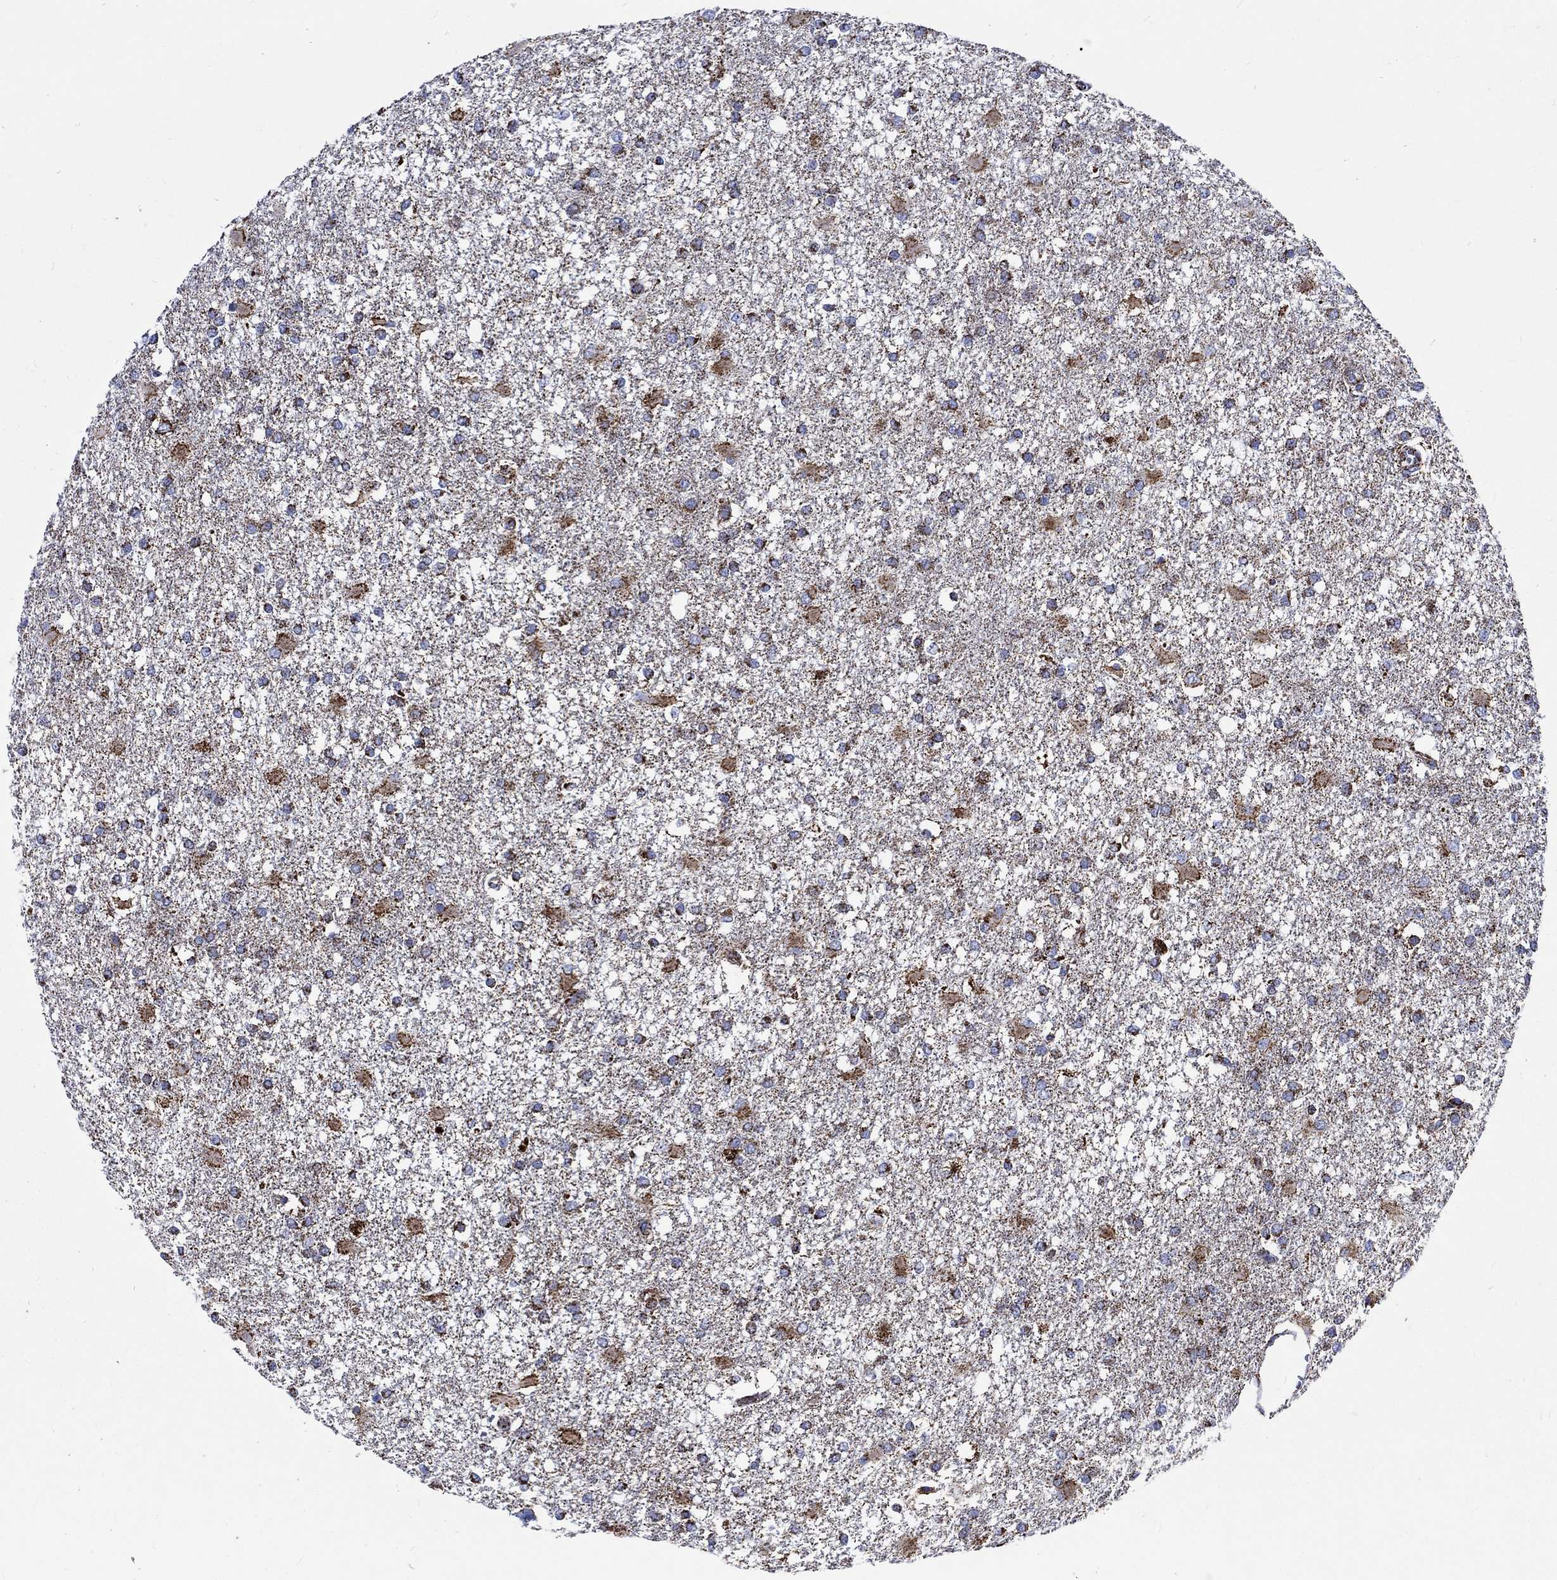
{"staining": {"intensity": "strong", "quantity": ">75%", "location": "cytoplasmic/membranous"}, "tissue": "glioma", "cell_type": "Tumor cells", "image_type": "cancer", "snomed": [{"axis": "morphology", "description": "Glioma, malignant, High grade"}, {"axis": "topography", "description": "Cerebral cortex"}], "caption": "The immunohistochemical stain labels strong cytoplasmic/membranous positivity in tumor cells of glioma tissue.", "gene": "RCE1", "patient": {"sex": "male", "age": 79}}